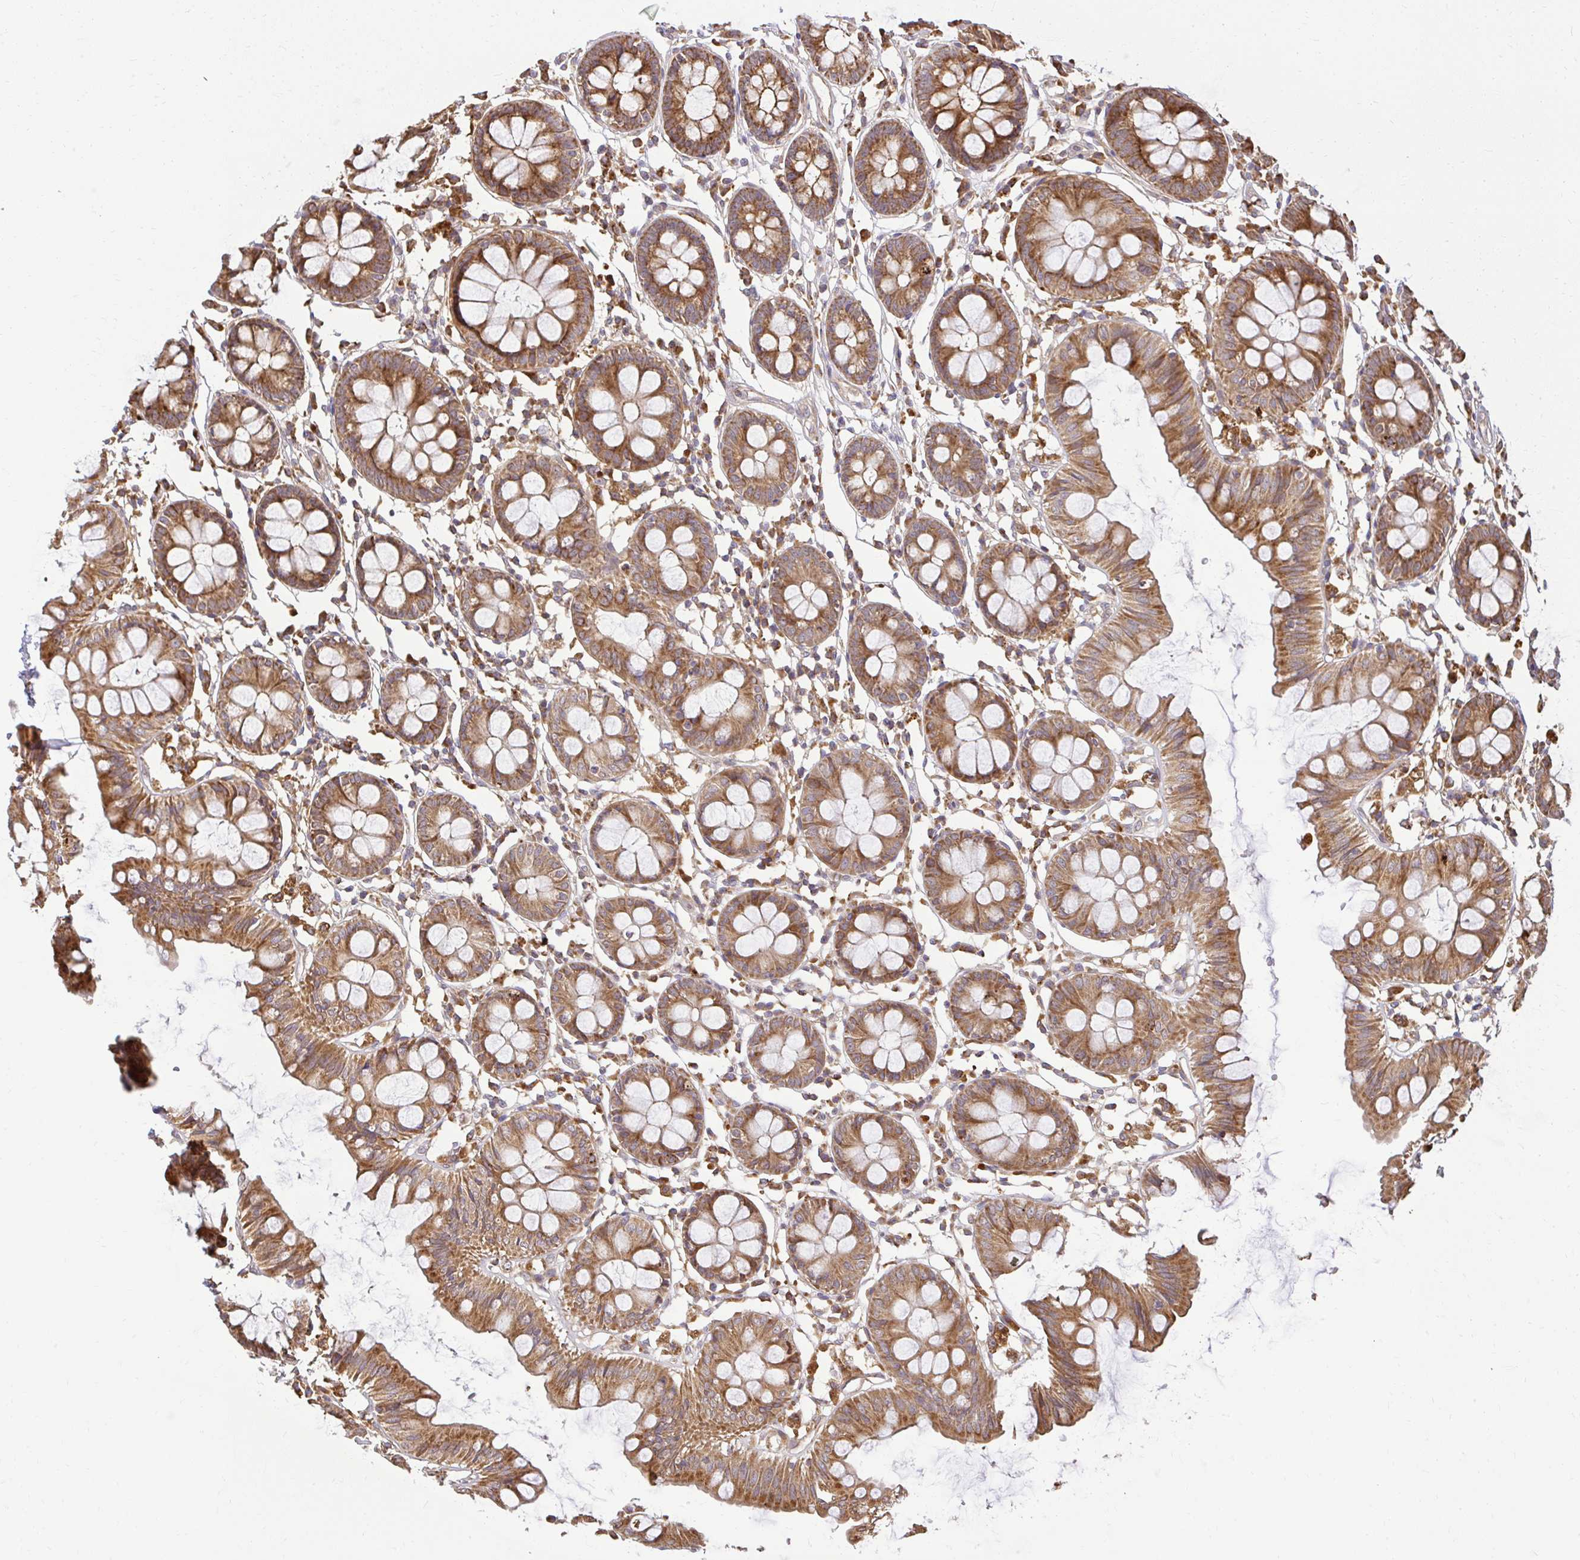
{"staining": {"intensity": "moderate", "quantity": ">75%", "location": "cytoplasmic/membranous"}, "tissue": "colon", "cell_type": "Endothelial cells", "image_type": "normal", "snomed": [{"axis": "morphology", "description": "Normal tissue, NOS"}, {"axis": "topography", "description": "Colon"}], "caption": "Immunohistochemical staining of unremarkable human colon shows >75% levels of moderate cytoplasmic/membranous protein expression in about >75% of endothelial cells. (Stains: DAB (3,3'-diaminobenzidine) in brown, nuclei in blue, Microscopy: brightfield microscopy at high magnification).", "gene": "GNS", "patient": {"sex": "female", "age": 84}}